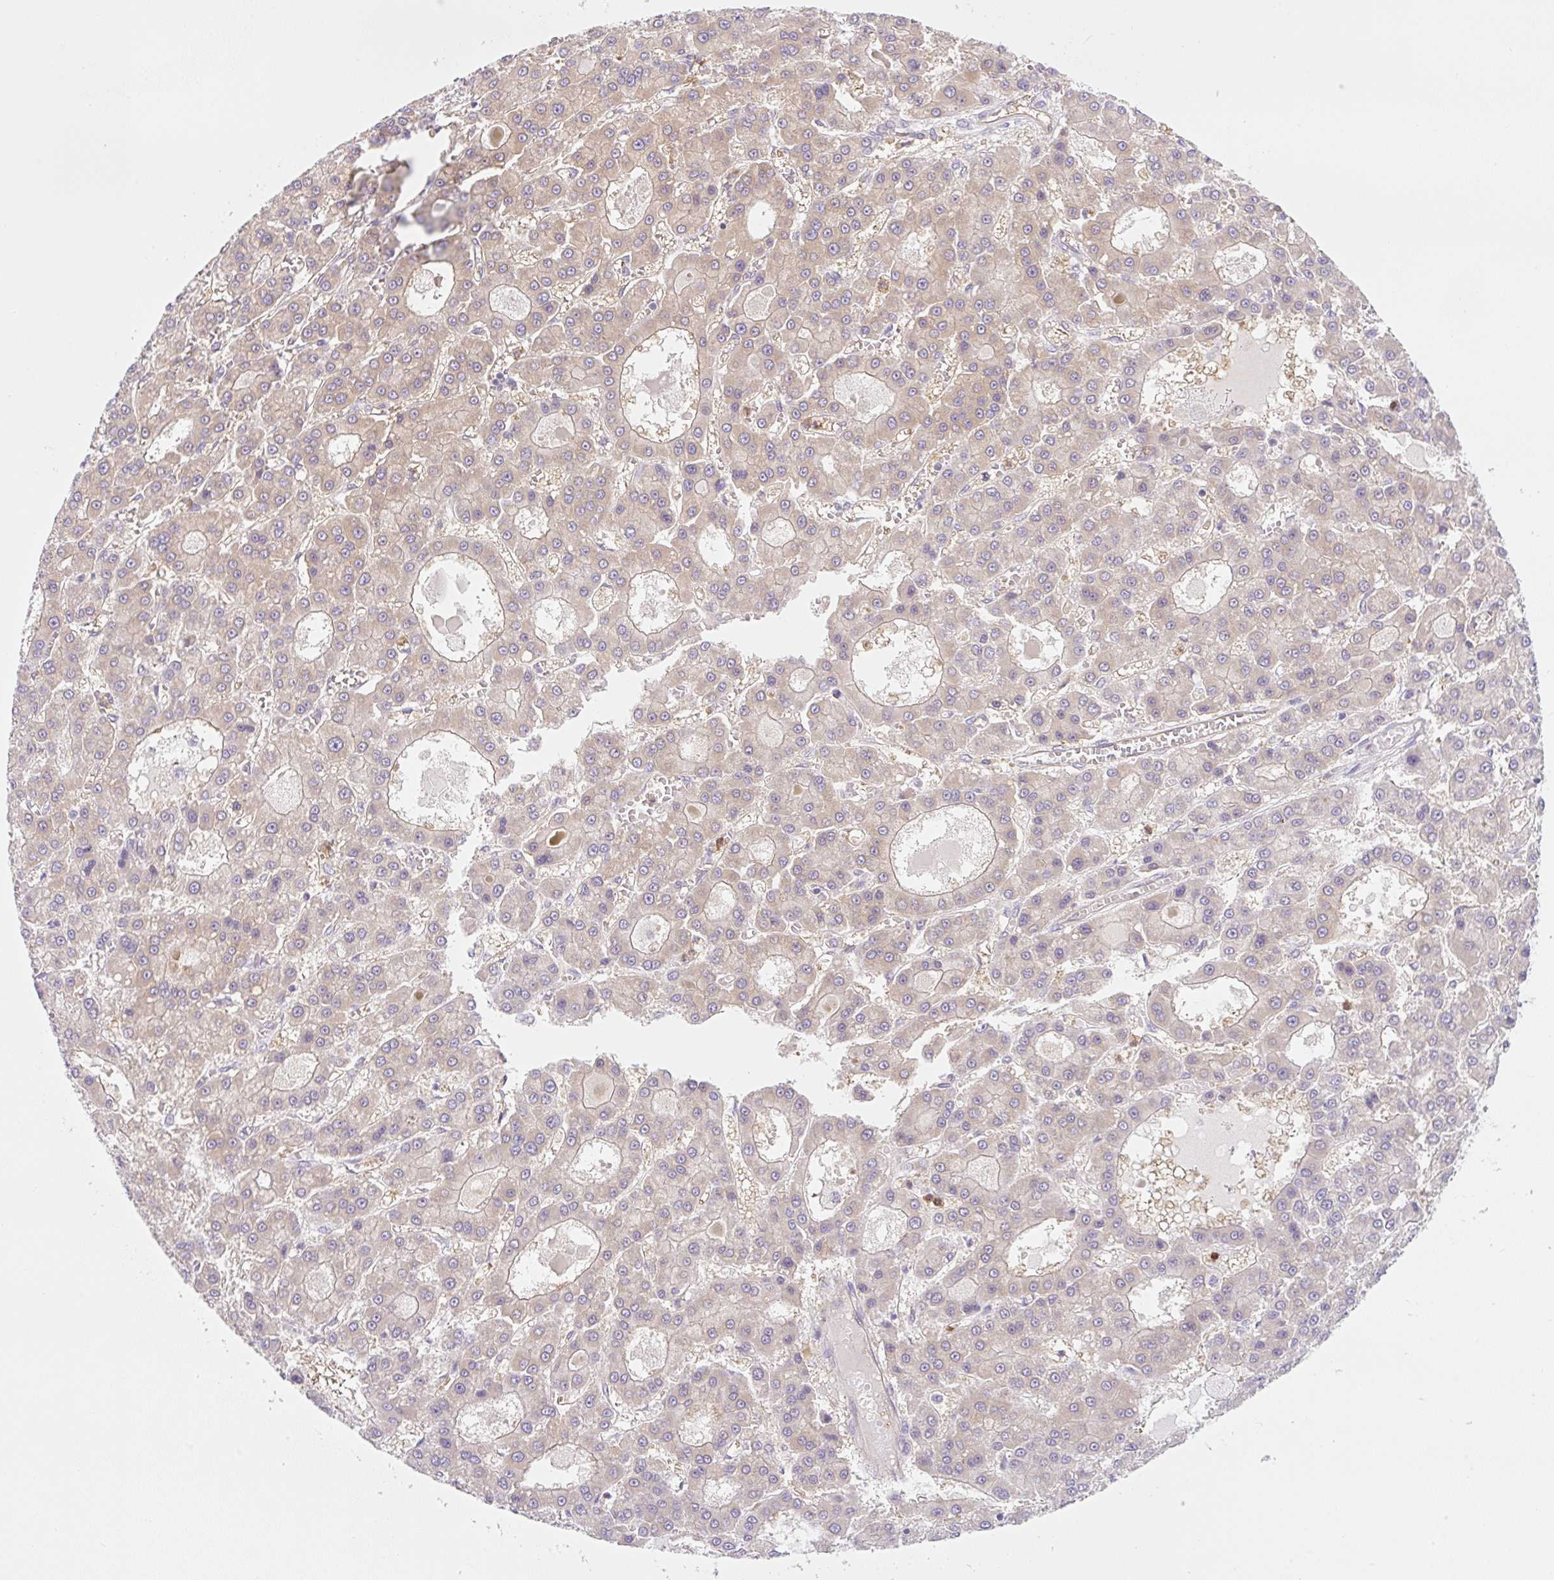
{"staining": {"intensity": "weak", "quantity": "<25%", "location": "cytoplasmic/membranous"}, "tissue": "liver cancer", "cell_type": "Tumor cells", "image_type": "cancer", "snomed": [{"axis": "morphology", "description": "Carcinoma, Hepatocellular, NOS"}, {"axis": "topography", "description": "Liver"}], "caption": "Immunohistochemistry micrograph of neoplastic tissue: human liver hepatocellular carcinoma stained with DAB (3,3'-diaminobenzidine) displays no significant protein positivity in tumor cells.", "gene": "OMA1", "patient": {"sex": "male", "age": 70}}